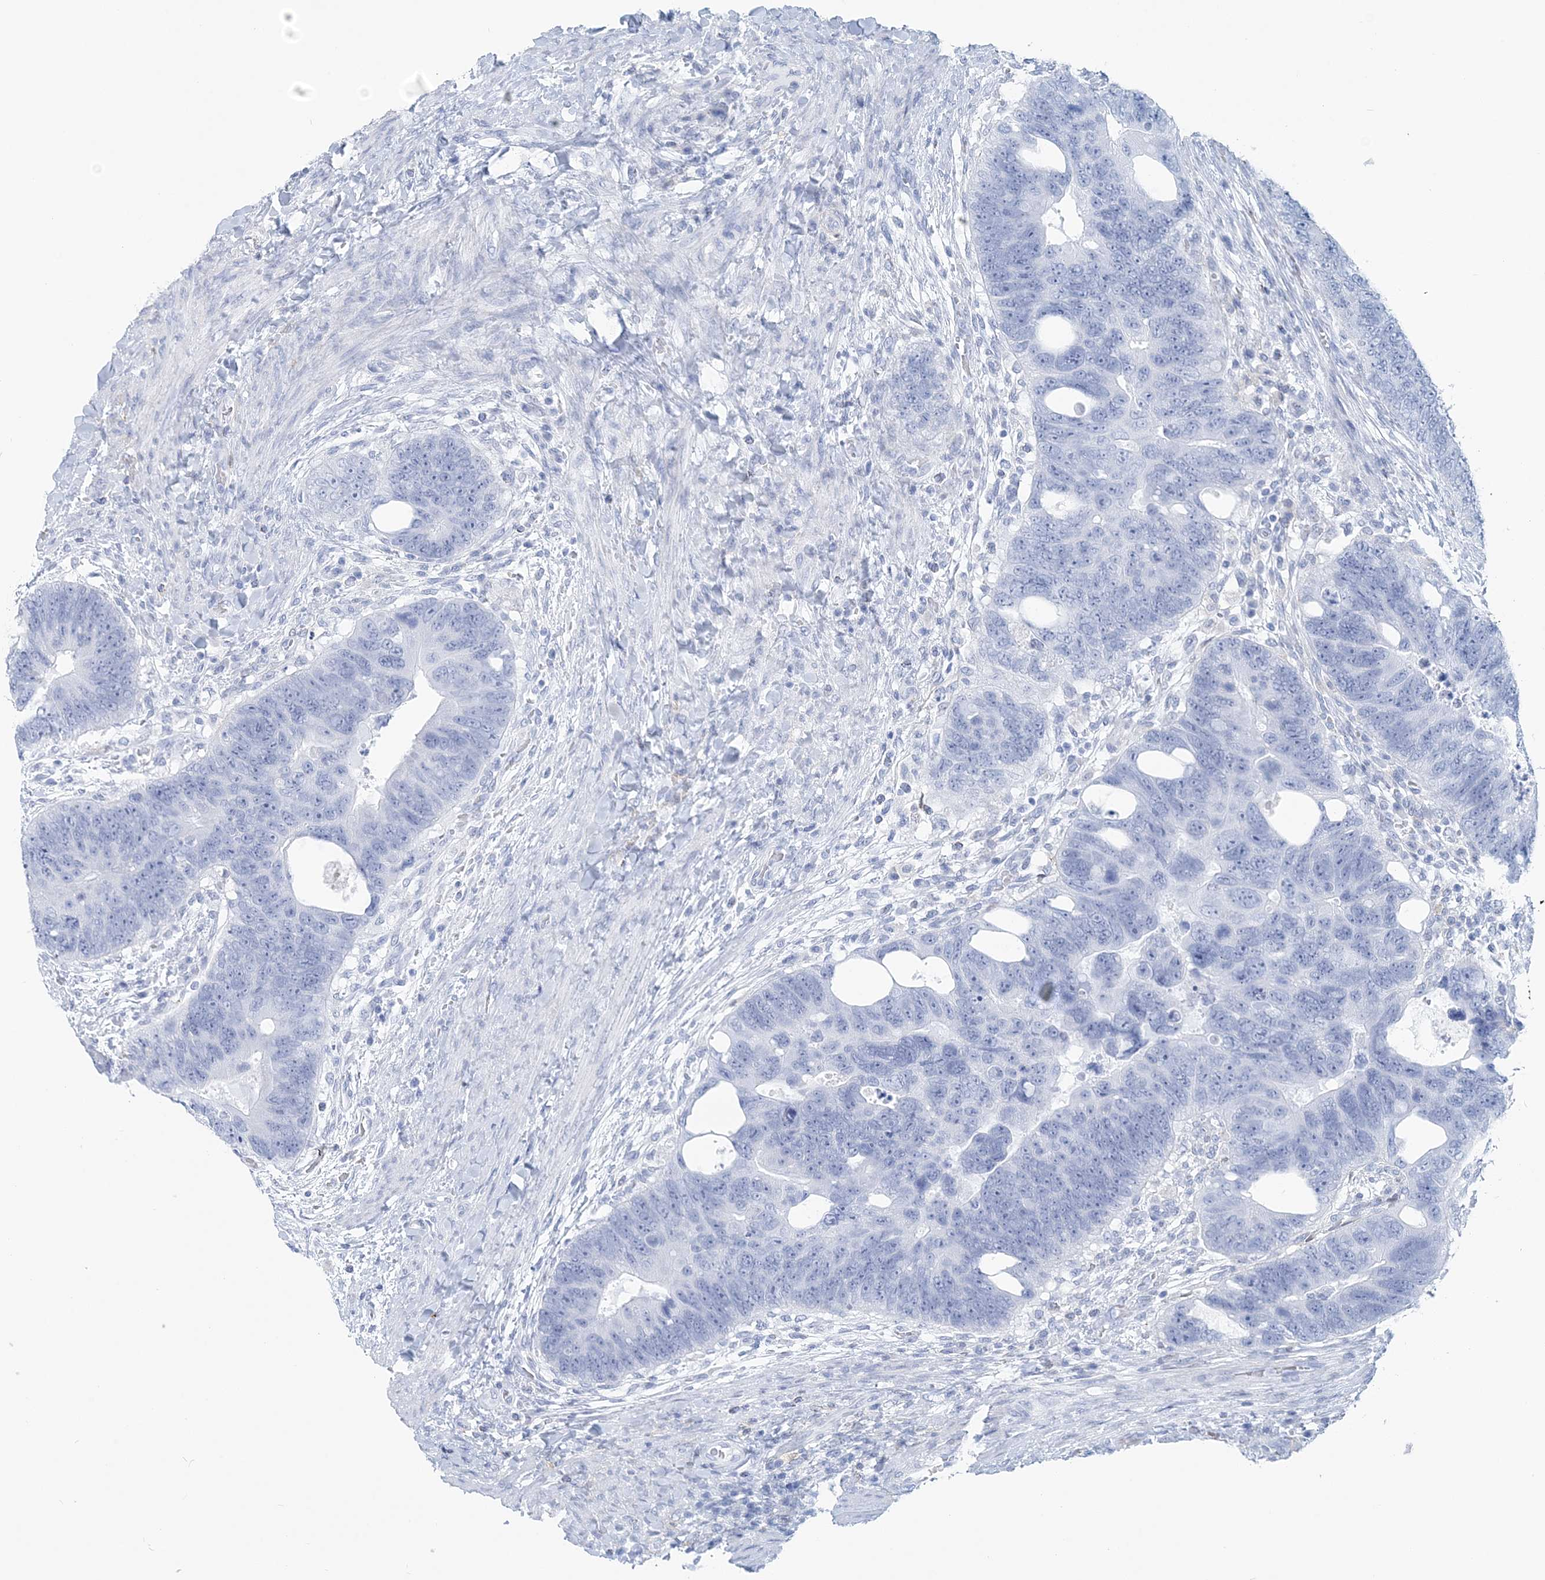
{"staining": {"intensity": "negative", "quantity": "none", "location": "none"}, "tissue": "colorectal cancer", "cell_type": "Tumor cells", "image_type": "cancer", "snomed": [{"axis": "morphology", "description": "Adenocarcinoma, NOS"}, {"axis": "topography", "description": "Rectum"}], "caption": "This histopathology image is of adenocarcinoma (colorectal) stained with immunohistochemistry to label a protein in brown with the nuclei are counter-stained blue. There is no positivity in tumor cells.", "gene": "NKX6-1", "patient": {"sex": "male", "age": 59}}